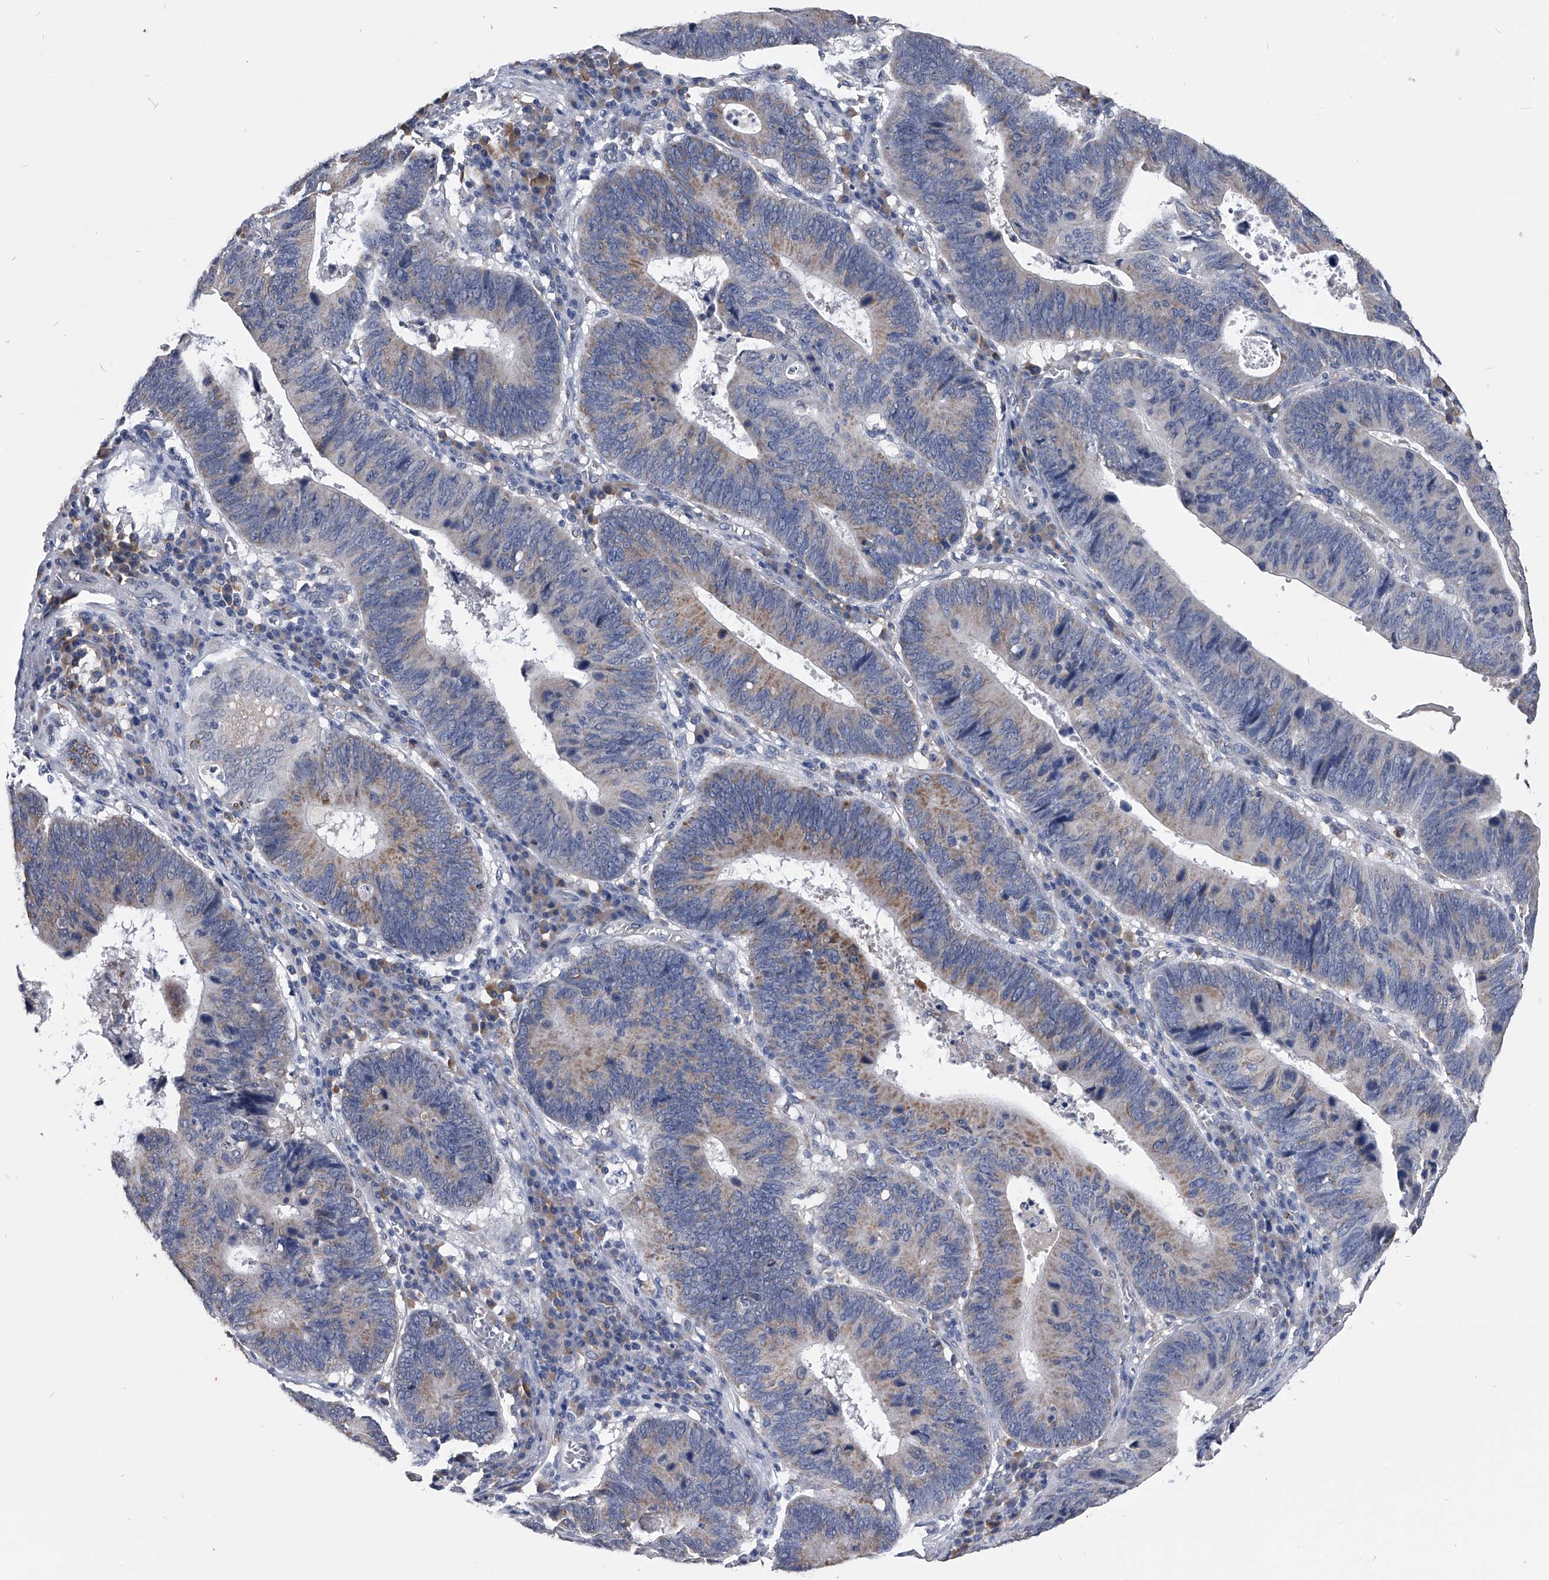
{"staining": {"intensity": "moderate", "quantity": "25%-75%", "location": "cytoplasmic/membranous"}, "tissue": "stomach cancer", "cell_type": "Tumor cells", "image_type": "cancer", "snomed": [{"axis": "morphology", "description": "Adenocarcinoma, NOS"}, {"axis": "topography", "description": "Stomach"}], "caption": "This photomicrograph displays adenocarcinoma (stomach) stained with immunohistochemistry (IHC) to label a protein in brown. The cytoplasmic/membranous of tumor cells show moderate positivity for the protein. Nuclei are counter-stained blue.", "gene": "OAT", "patient": {"sex": "male", "age": 59}}